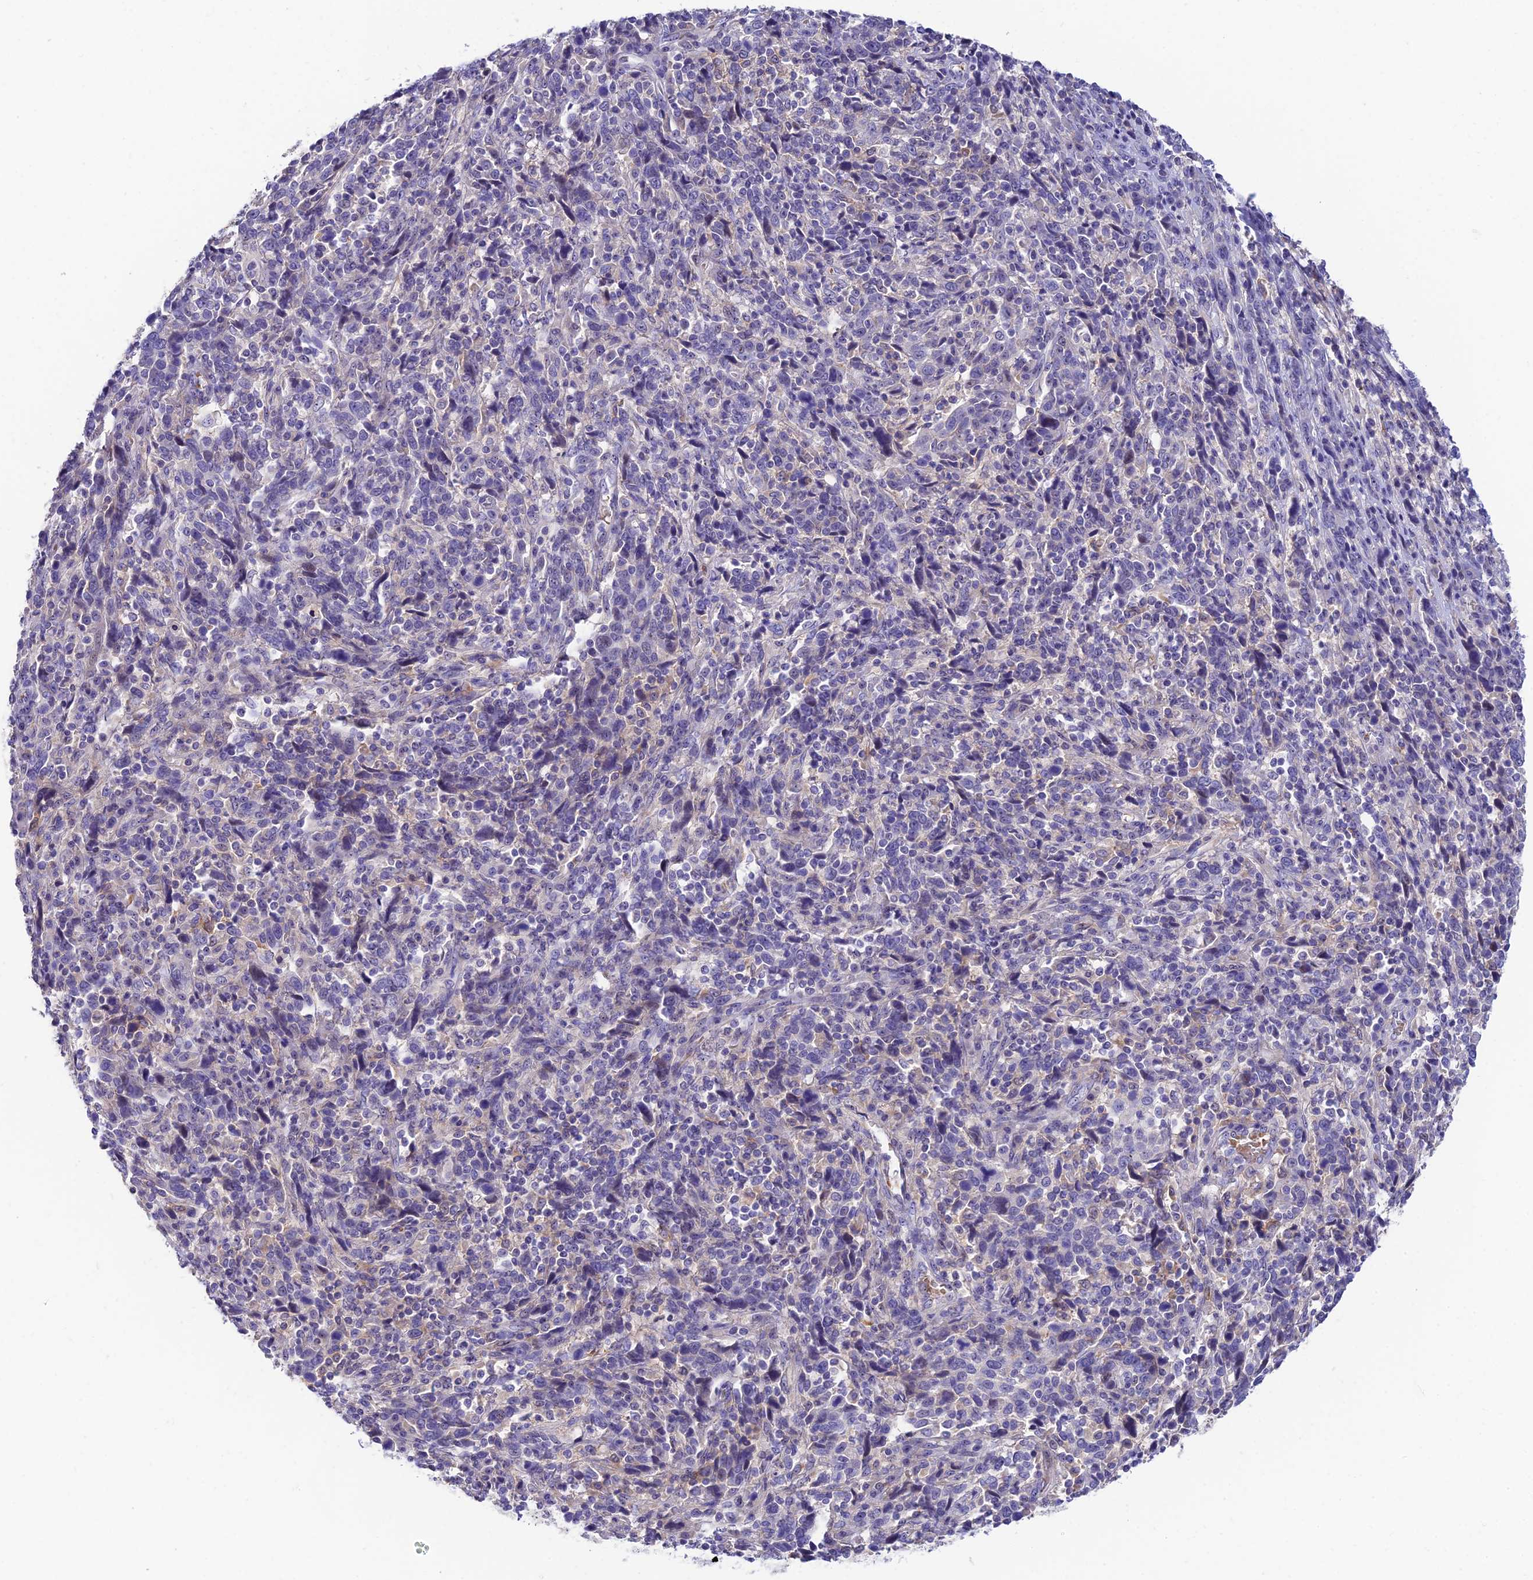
{"staining": {"intensity": "negative", "quantity": "none", "location": "none"}, "tissue": "cervical cancer", "cell_type": "Tumor cells", "image_type": "cancer", "snomed": [{"axis": "morphology", "description": "Squamous cell carcinoma, NOS"}, {"axis": "topography", "description": "Cervix"}], "caption": "The micrograph displays no significant expression in tumor cells of cervical cancer (squamous cell carcinoma).", "gene": "DUSP29", "patient": {"sex": "female", "age": 46}}